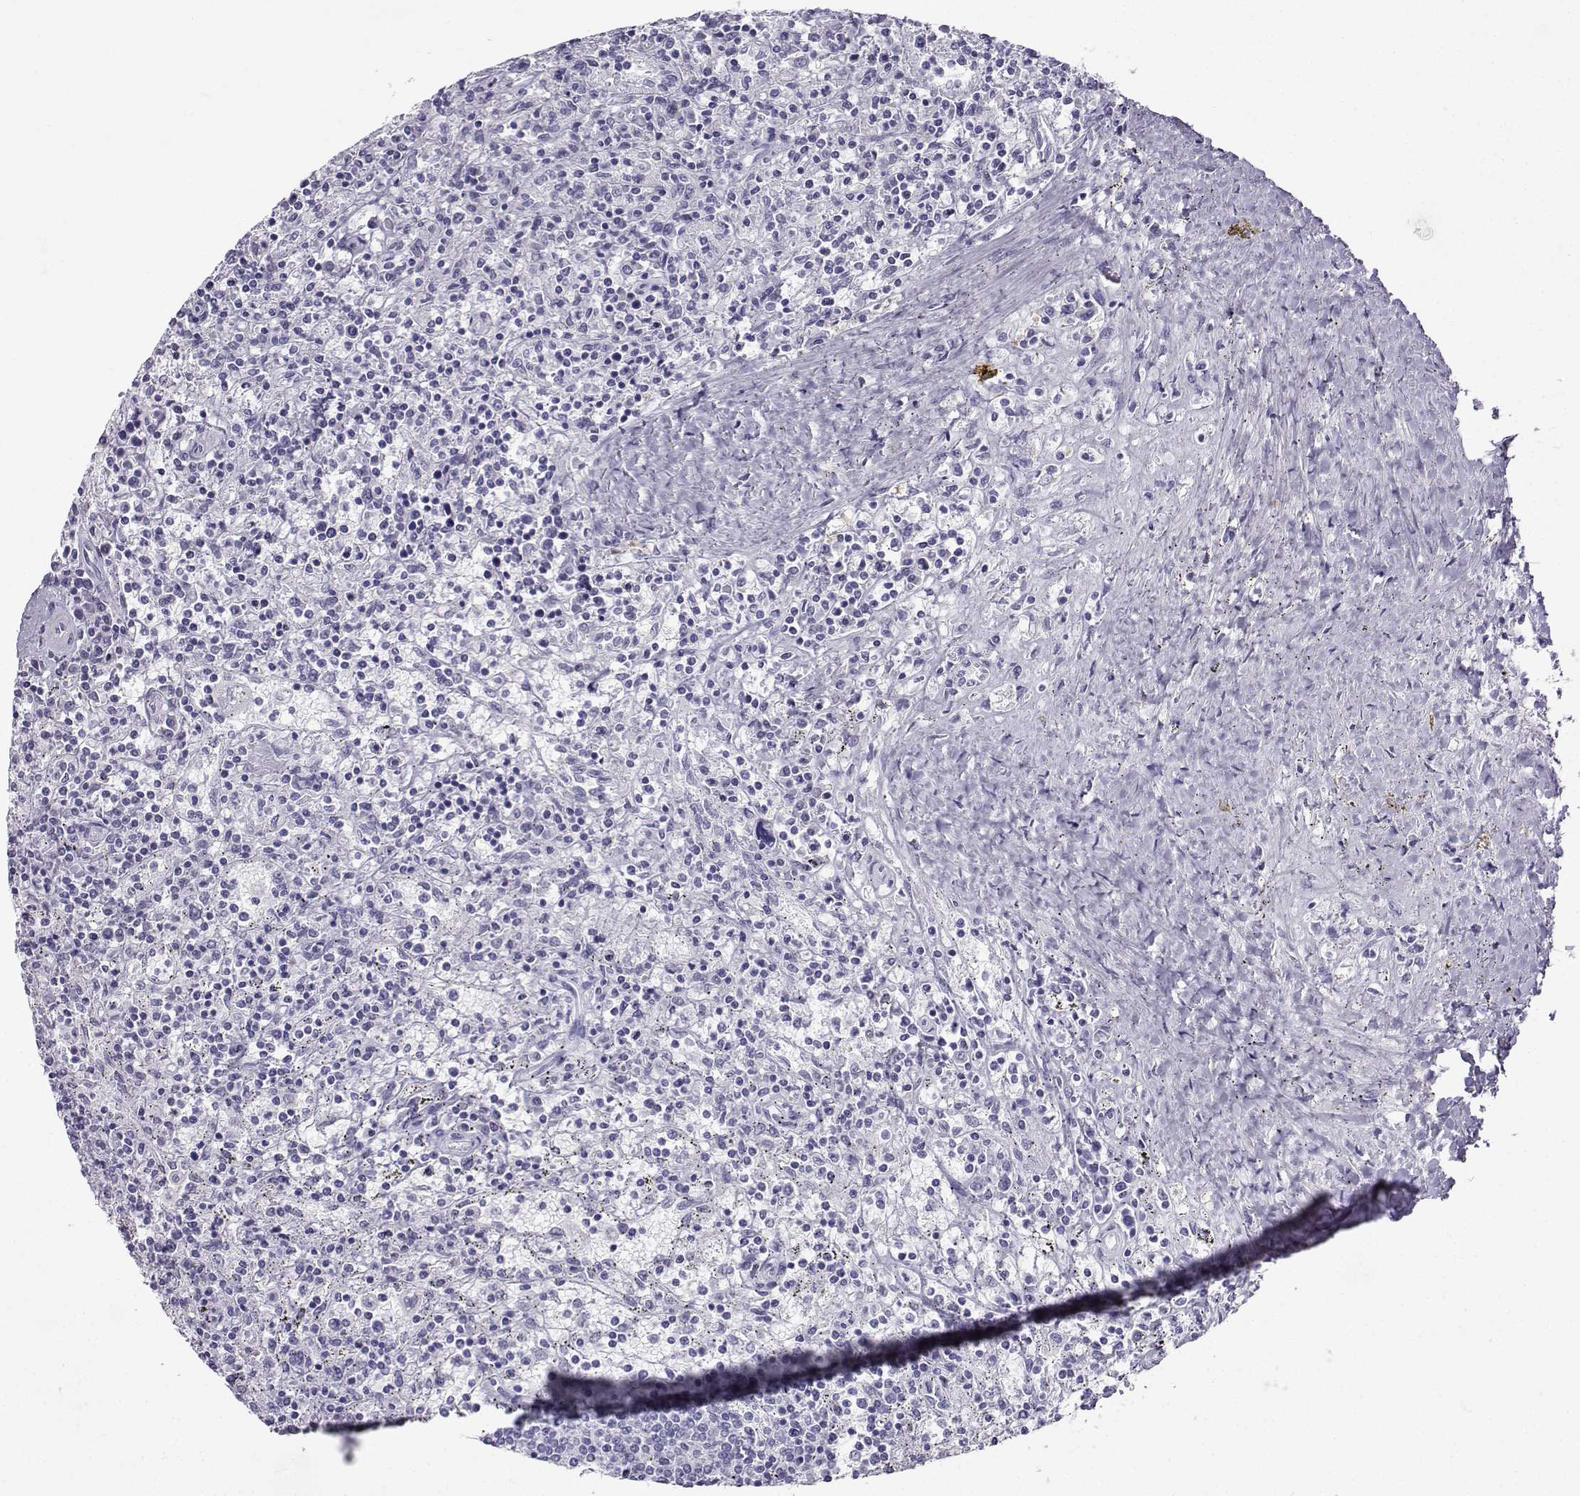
{"staining": {"intensity": "negative", "quantity": "none", "location": "none"}, "tissue": "lymphoma", "cell_type": "Tumor cells", "image_type": "cancer", "snomed": [{"axis": "morphology", "description": "Malignant lymphoma, non-Hodgkin's type, Low grade"}, {"axis": "topography", "description": "Spleen"}], "caption": "Immunohistochemical staining of human lymphoma exhibits no significant positivity in tumor cells.", "gene": "KIF17", "patient": {"sex": "male", "age": 62}}